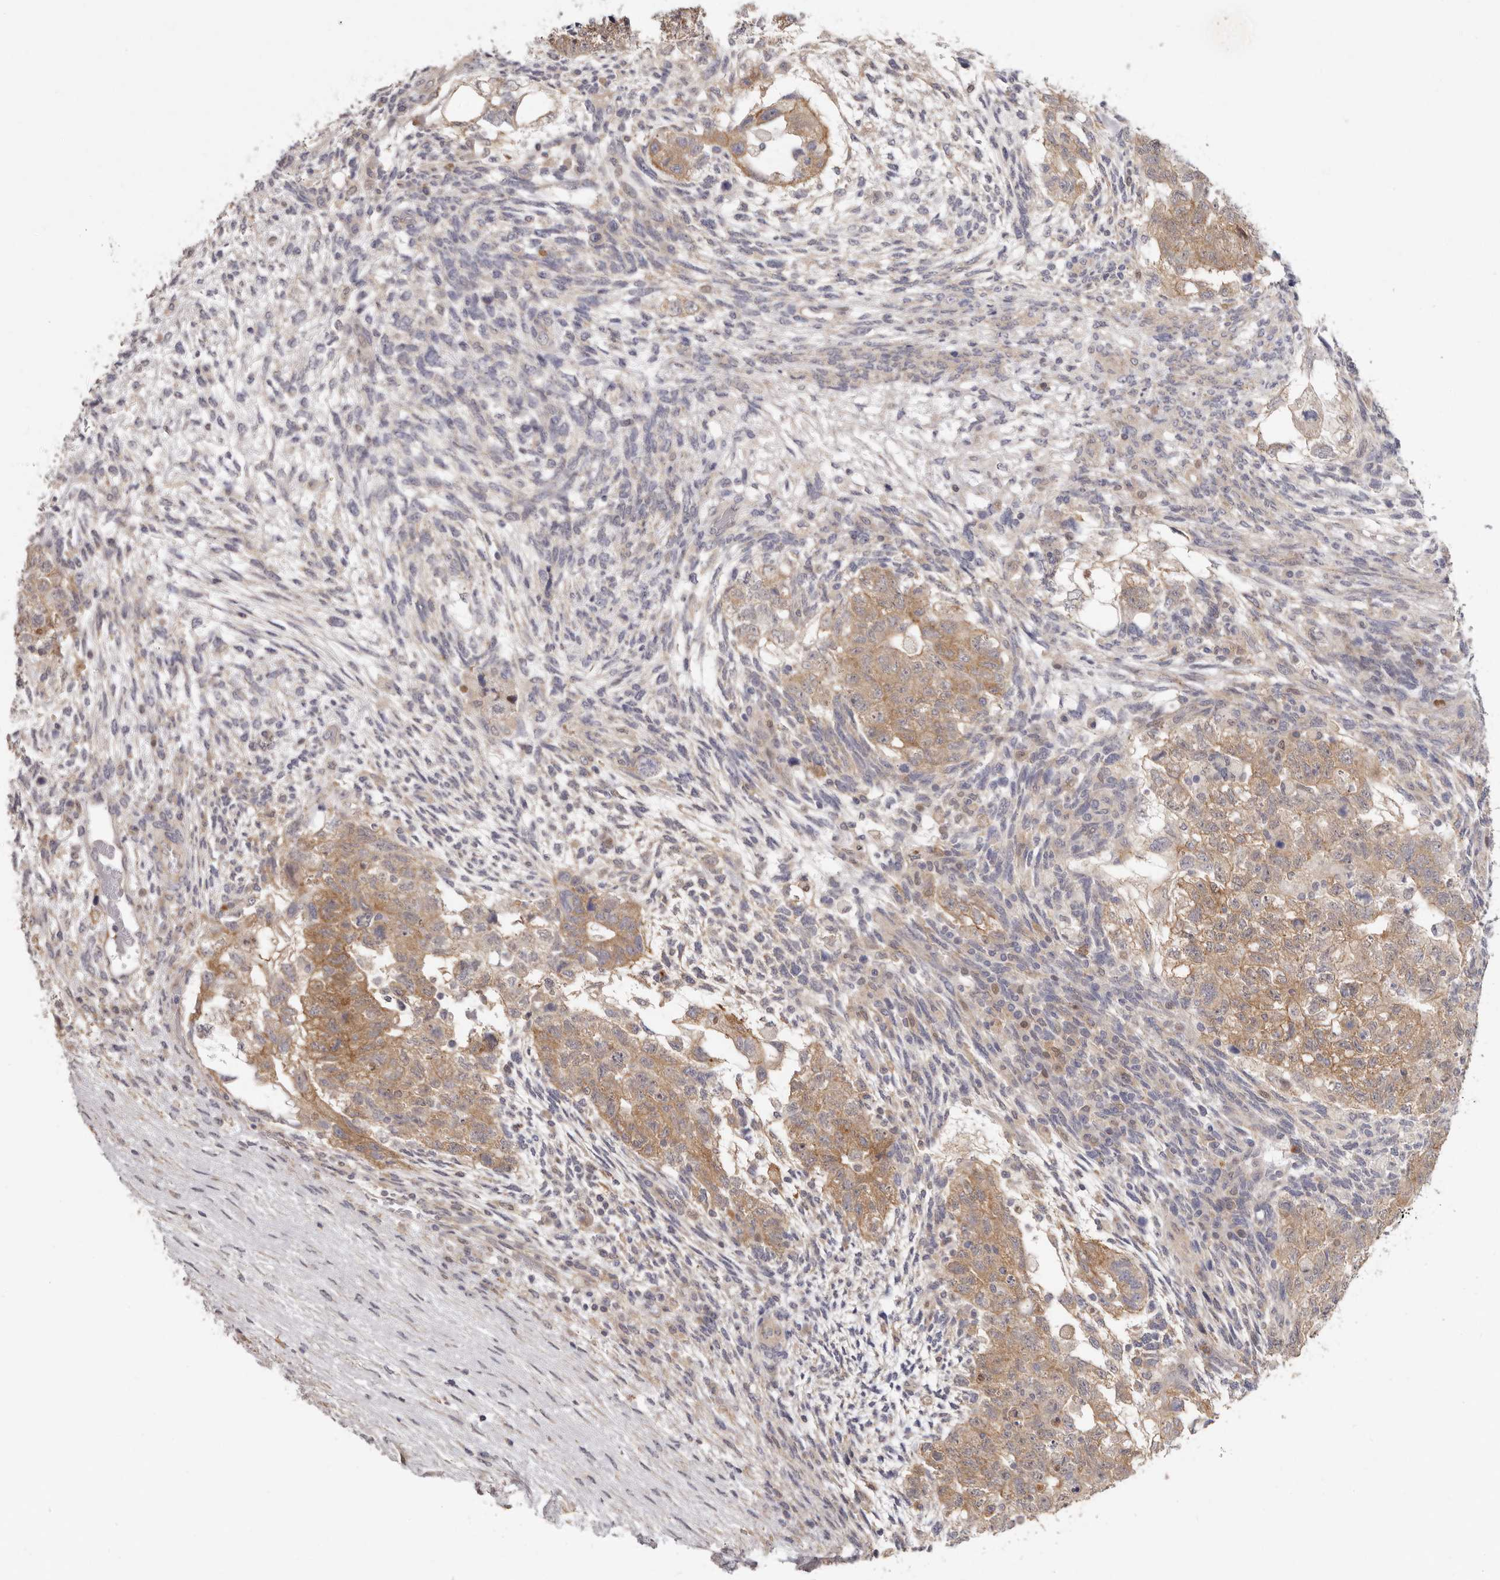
{"staining": {"intensity": "moderate", "quantity": ">75%", "location": "cytoplasmic/membranous"}, "tissue": "testis cancer", "cell_type": "Tumor cells", "image_type": "cancer", "snomed": [{"axis": "morphology", "description": "Normal tissue, NOS"}, {"axis": "morphology", "description": "Carcinoma, Embryonal, NOS"}, {"axis": "topography", "description": "Testis"}], "caption": "Human embryonal carcinoma (testis) stained for a protein (brown) demonstrates moderate cytoplasmic/membranous positive positivity in approximately >75% of tumor cells.", "gene": "MSRB2", "patient": {"sex": "male", "age": 36}}